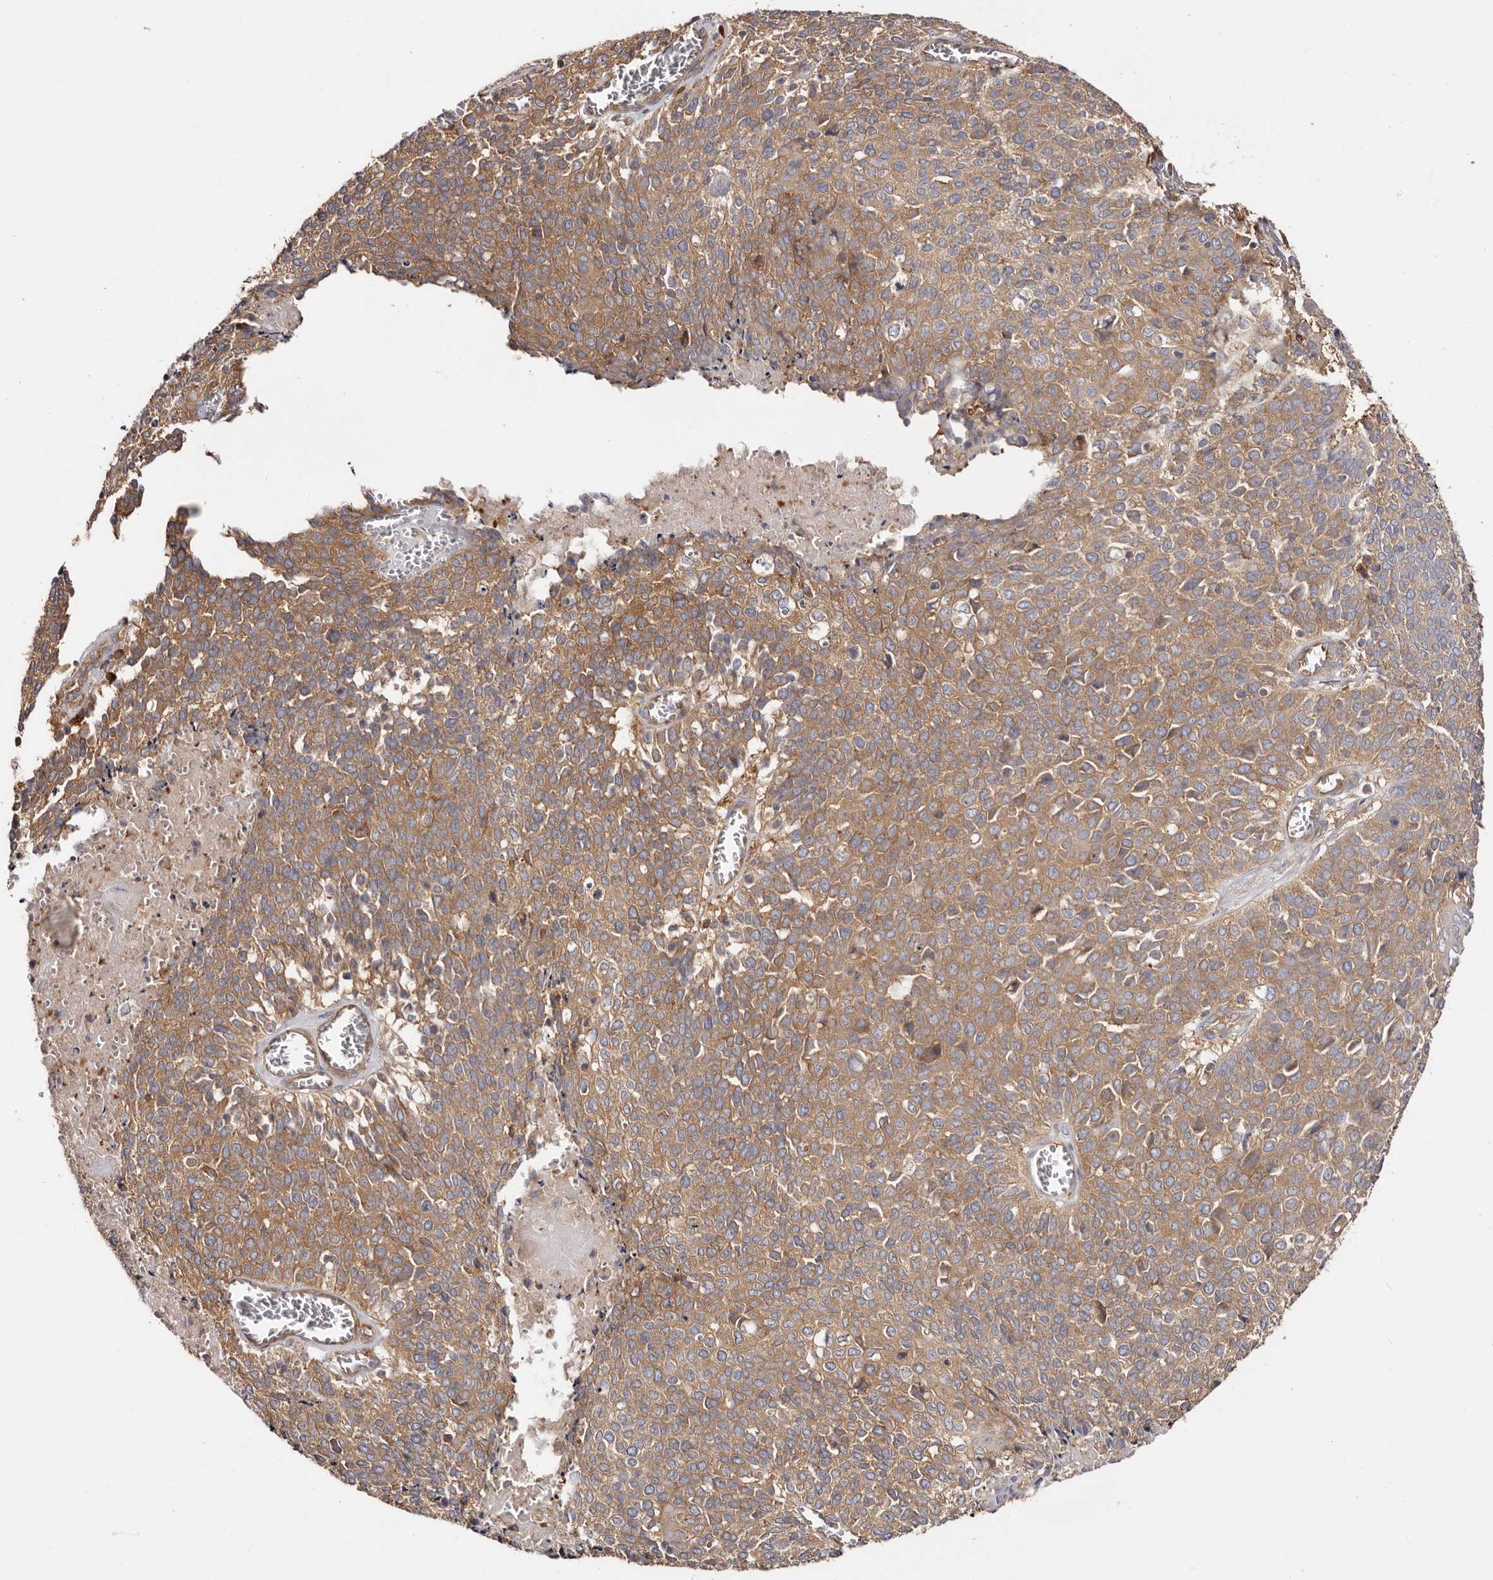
{"staining": {"intensity": "moderate", "quantity": ">75%", "location": "cytoplasmic/membranous"}, "tissue": "cervical cancer", "cell_type": "Tumor cells", "image_type": "cancer", "snomed": [{"axis": "morphology", "description": "Squamous cell carcinoma, NOS"}, {"axis": "topography", "description": "Cervix"}], "caption": "The micrograph reveals a brown stain indicating the presence of a protein in the cytoplasmic/membranous of tumor cells in cervical cancer (squamous cell carcinoma).", "gene": "EPRS1", "patient": {"sex": "female", "age": 39}}